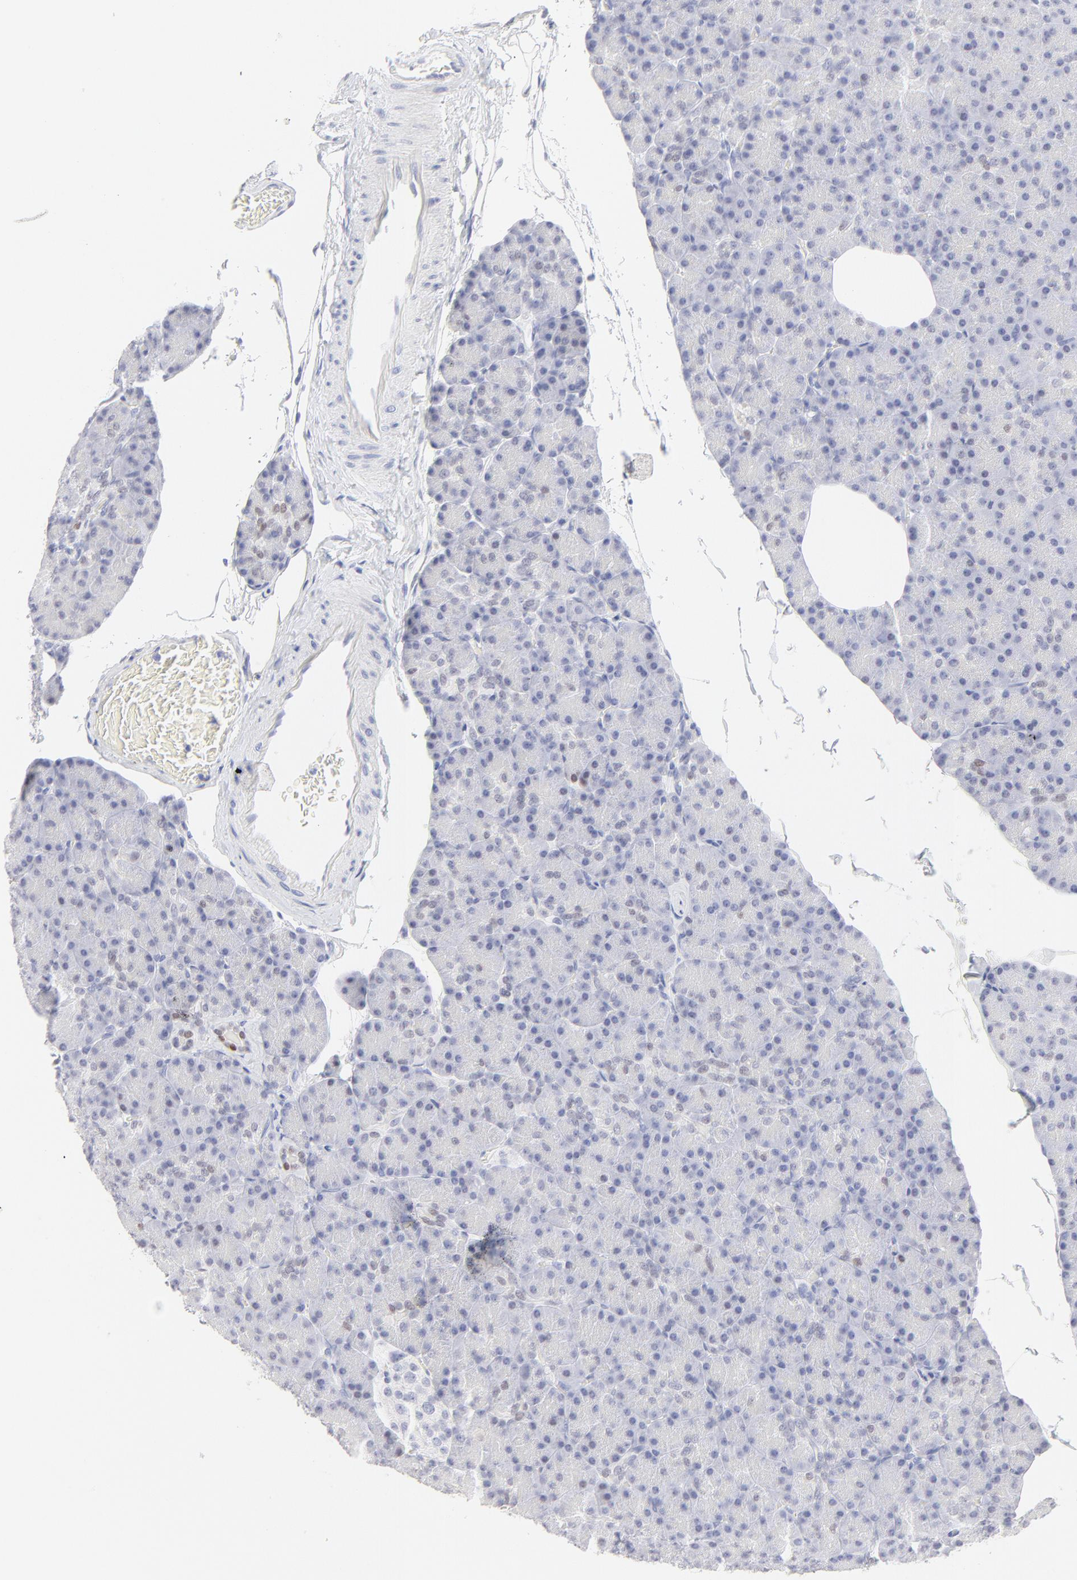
{"staining": {"intensity": "weak", "quantity": "<25%", "location": "nuclear"}, "tissue": "pancreas", "cell_type": "Exocrine glandular cells", "image_type": "normal", "snomed": [{"axis": "morphology", "description": "Normal tissue, NOS"}, {"axis": "topography", "description": "Pancreas"}], "caption": "There is no significant expression in exocrine glandular cells of pancreas.", "gene": "ELF3", "patient": {"sex": "female", "age": 43}}